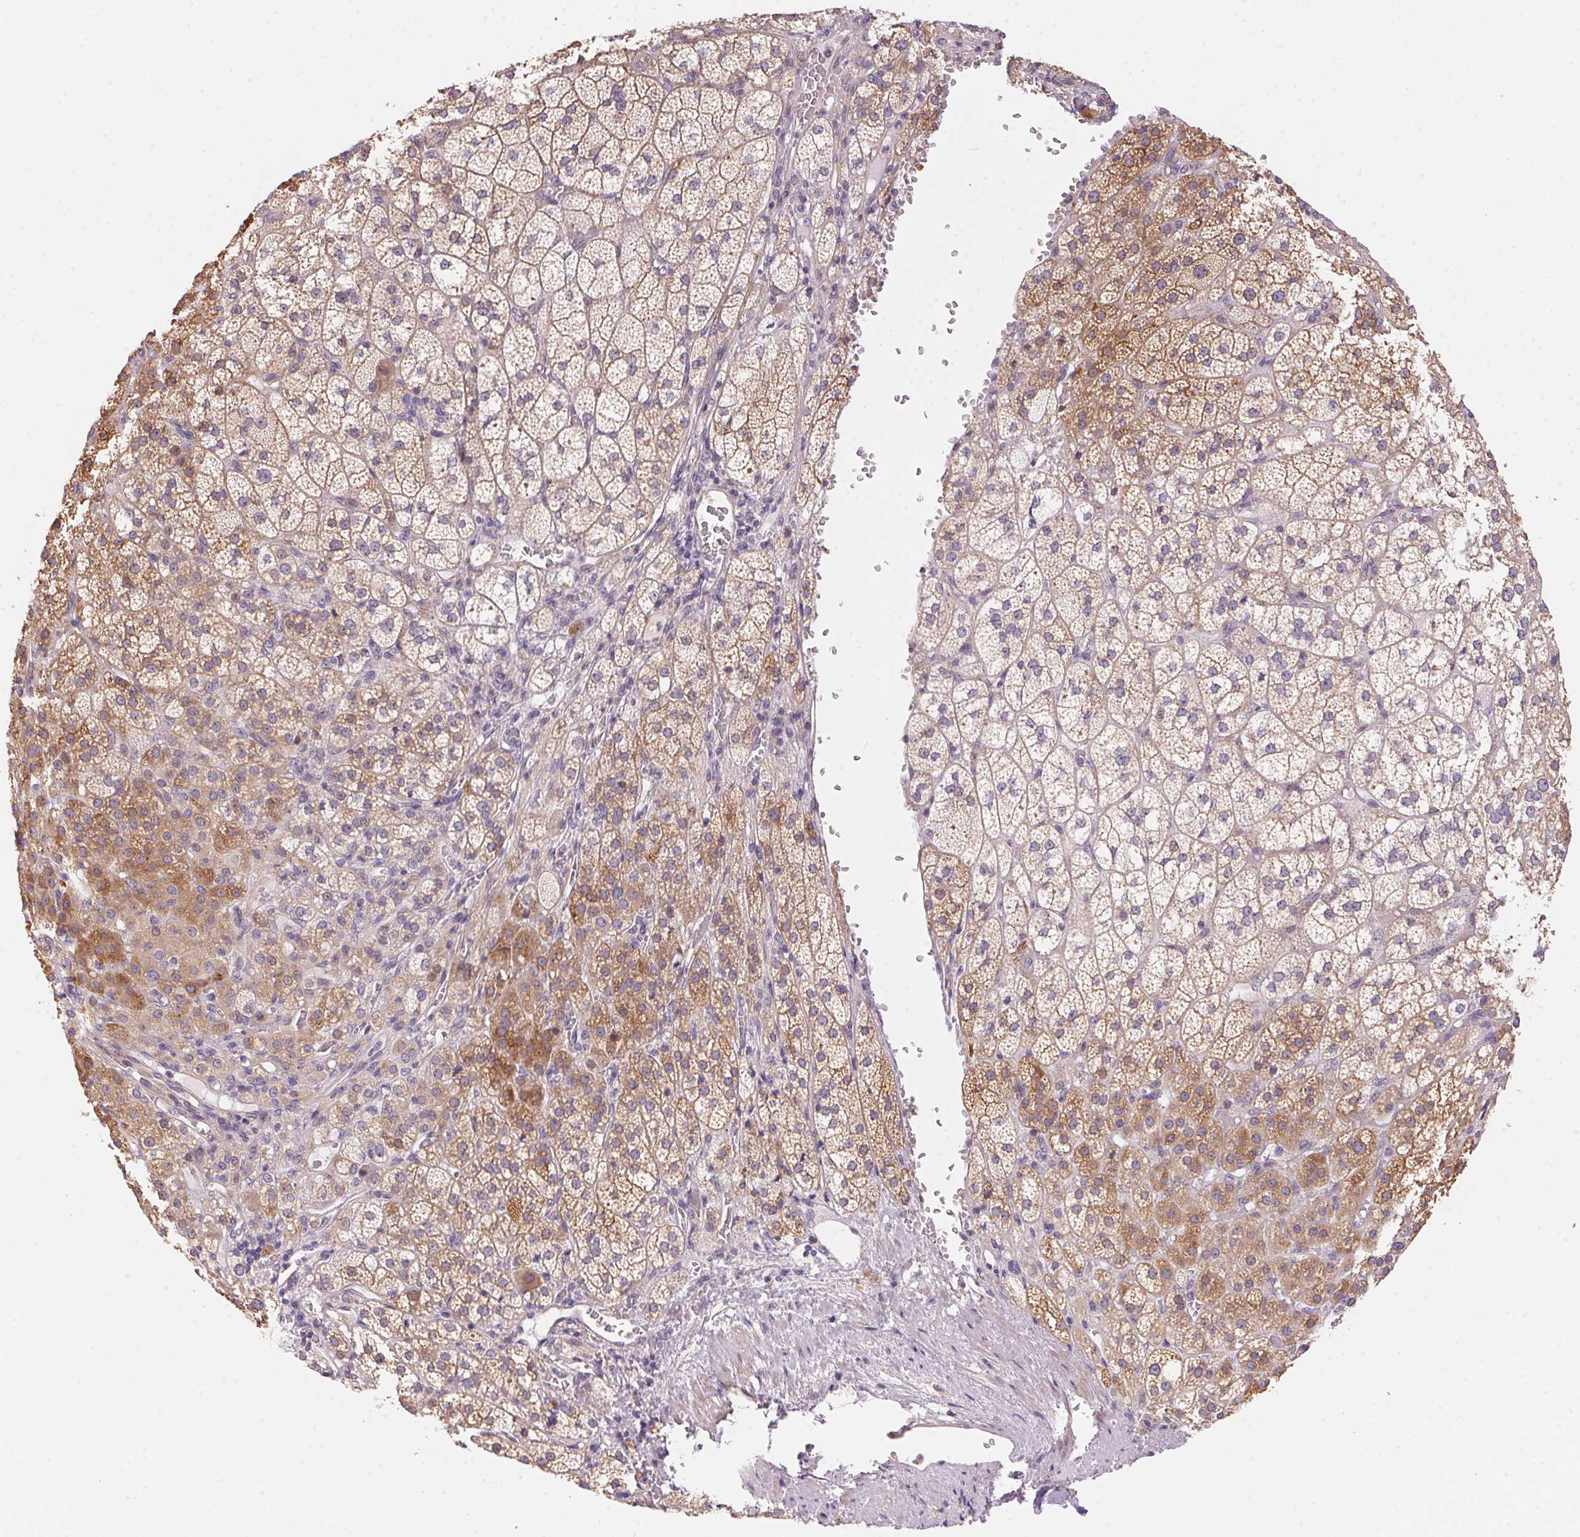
{"staining": {"intensity": "moderate", "quantity": ">75%", "location": "cytoplasmic/membranous"}, "tissue": "adrenal gland", "cell_type": "Glandular cells", "image_type": "normal", "snomed": [{"axis": "morphology", "description": "Normal tissue, NOS"}, {"axis": "topography", "description": "Adrenal gland"}], "caption": "Immunohistochemical staining of benign human adrenal gland shows >75% levels of moderate cytoplasmic/membranous protein staining in approximately >75% of glandular cells. The staining was performed using DAB (3,3'-diaminobenzidine), with brown indicating positive protein expression. Nuclei are stained blue with hematoxylin.", "gene": "UNC13B", "patient": {"sex": "female", "age": 60}}